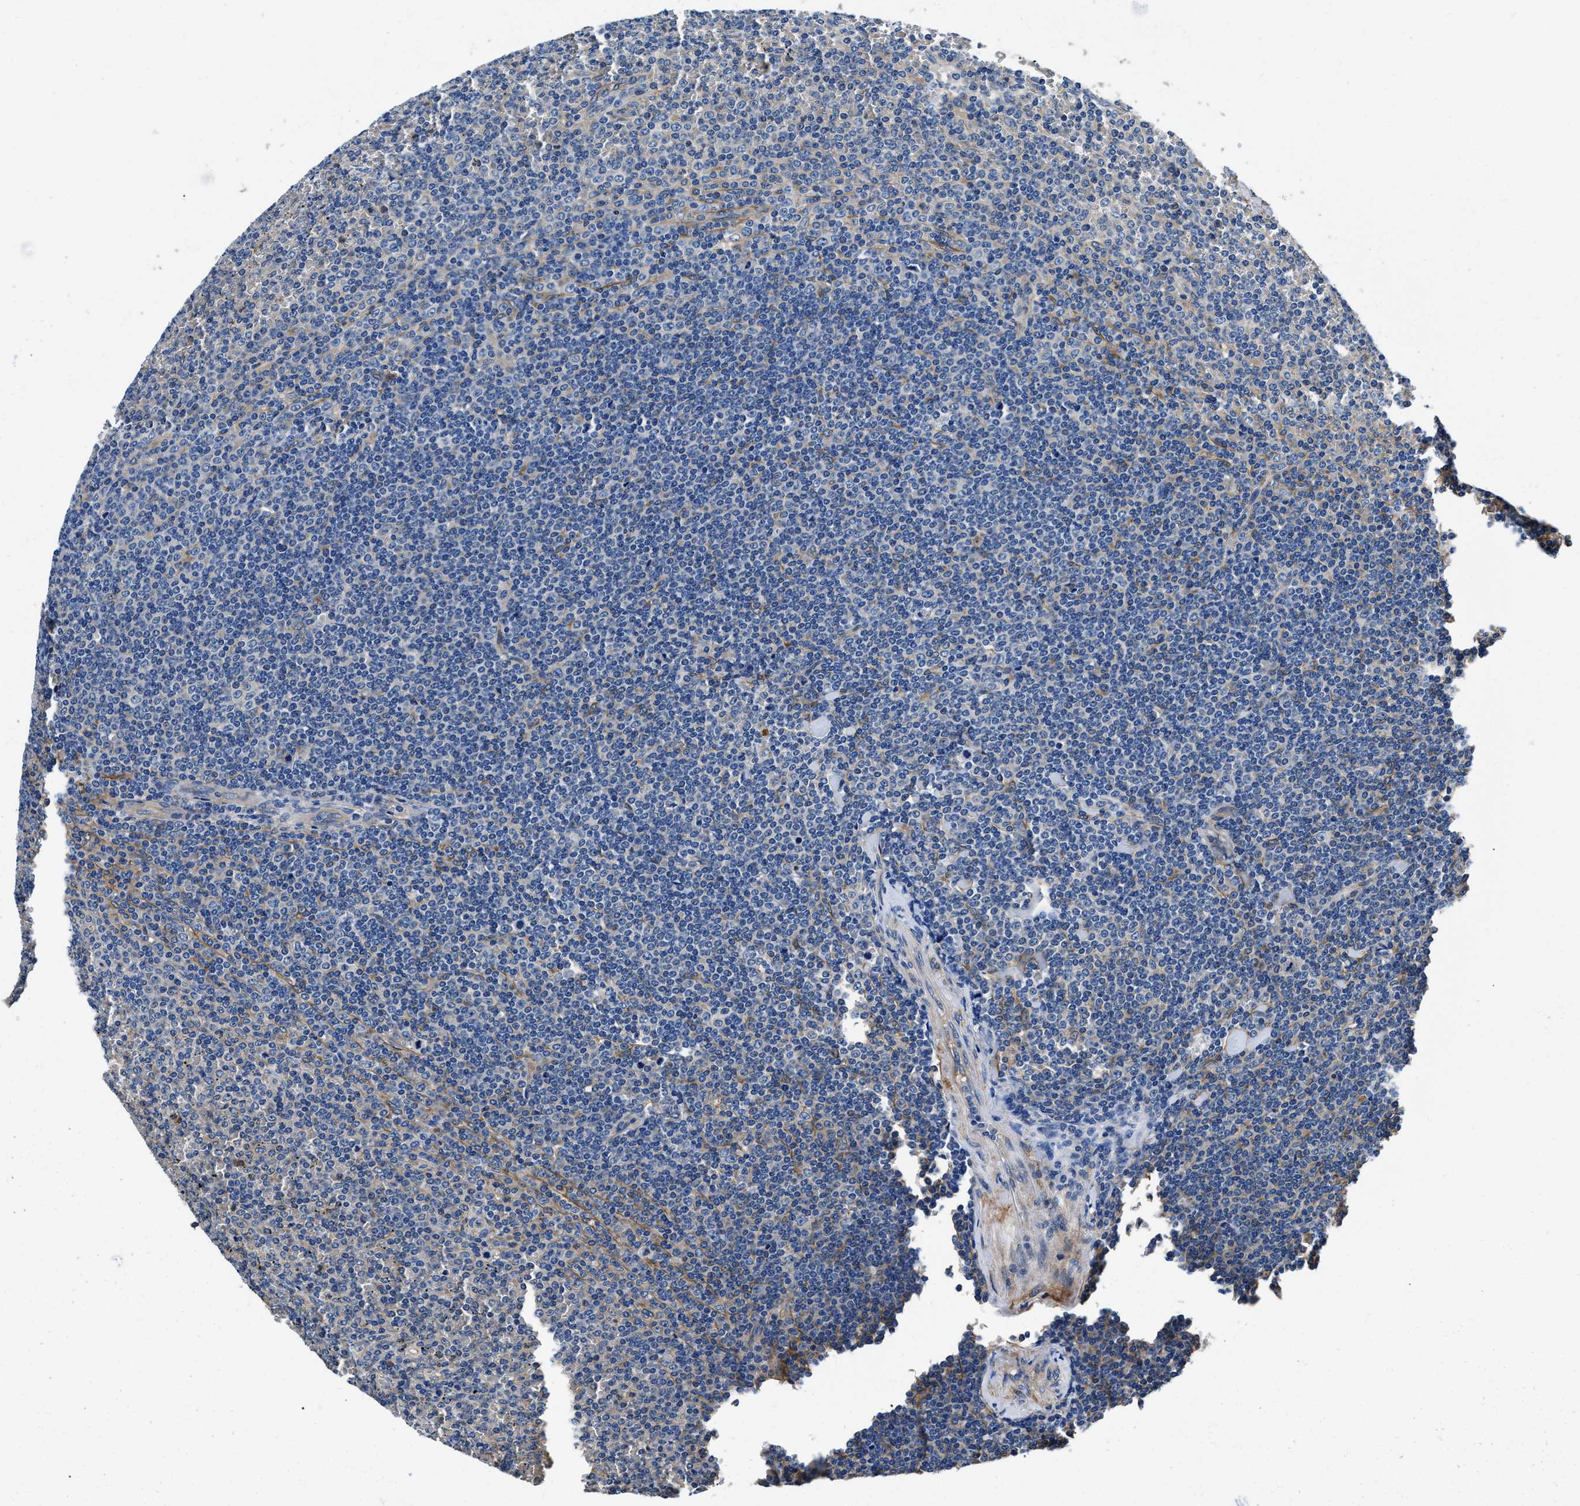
{"staining": {"intensity": "negative", "quantity": "none", "location": "none"}, "tissue": "lymphoma", "cell_type": "Tumor cells", "image_type": "cancer", "snomed": [{"axis": "morphology", "description": "Malignant lymphoma, non-Hodgkin's type, Low grade"}, {"axis": "topography", "description": "Spleen"}], "caption": "High power microscopy histopathology image of an immunohistochemistry histopathology image of lymphoma, revealing no significant expression in tumor cells.", "gene": "NEU1", "patient": {"sex": "female", "age": 19}}